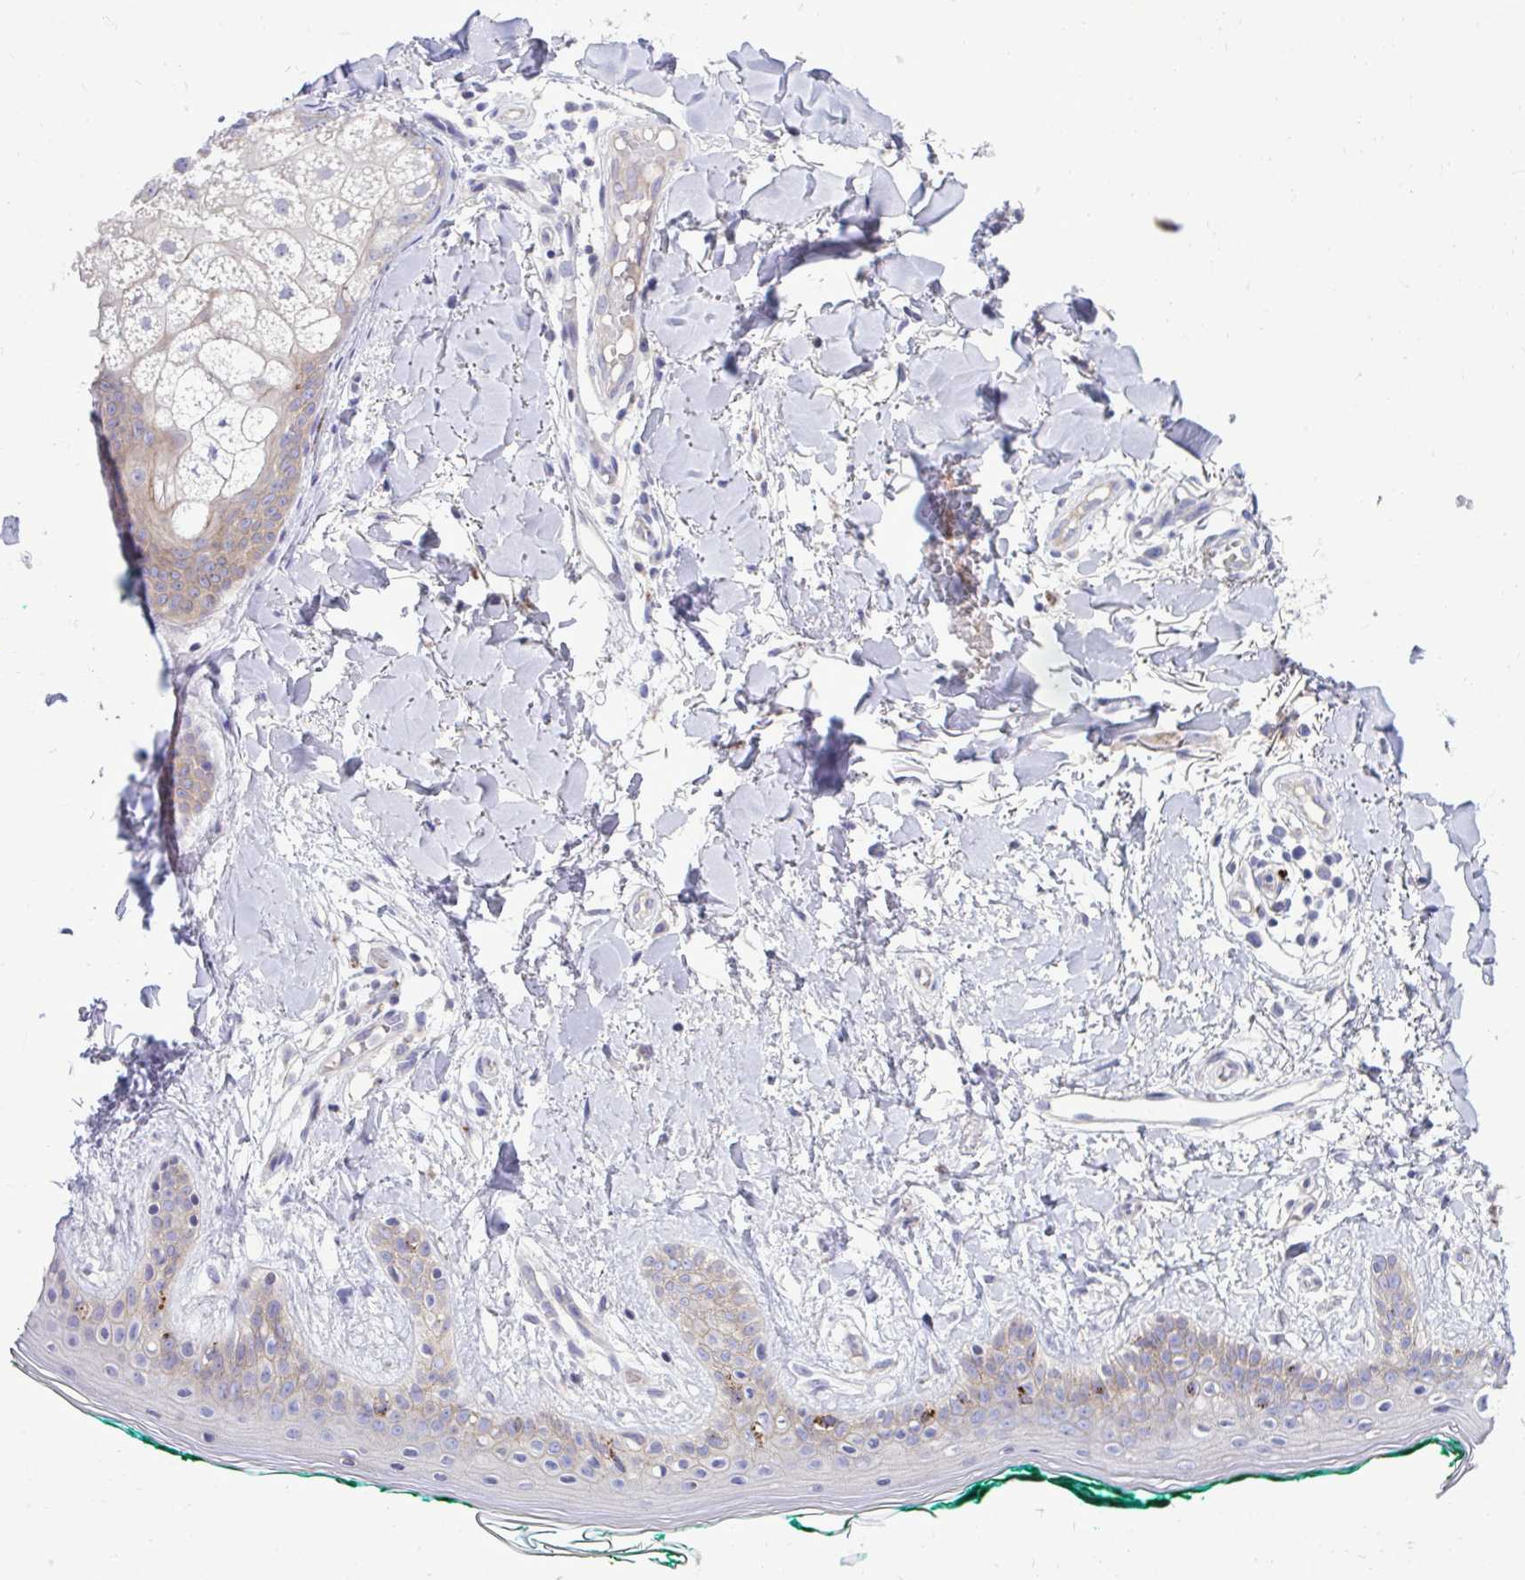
{"staining": {"intensity": "negative", "quantity": "none", "location": "none"}, "tissue": "skin", "cell_type": "Fibroblasts", "image_type": "normal", "snomed": [{"axis": "morphology", "description": "Normal tissue, NOS"}, {"axis": "topography", "description": "Skin"}], "caption": "IHC of benign skin displays no staining in fibroblasts. (DAB (3,3'-diaminobenzidine) immunohistochemistry, high magnification).", "gene": "TP53I11", "patient": {"sex": "female", "age": 34}}